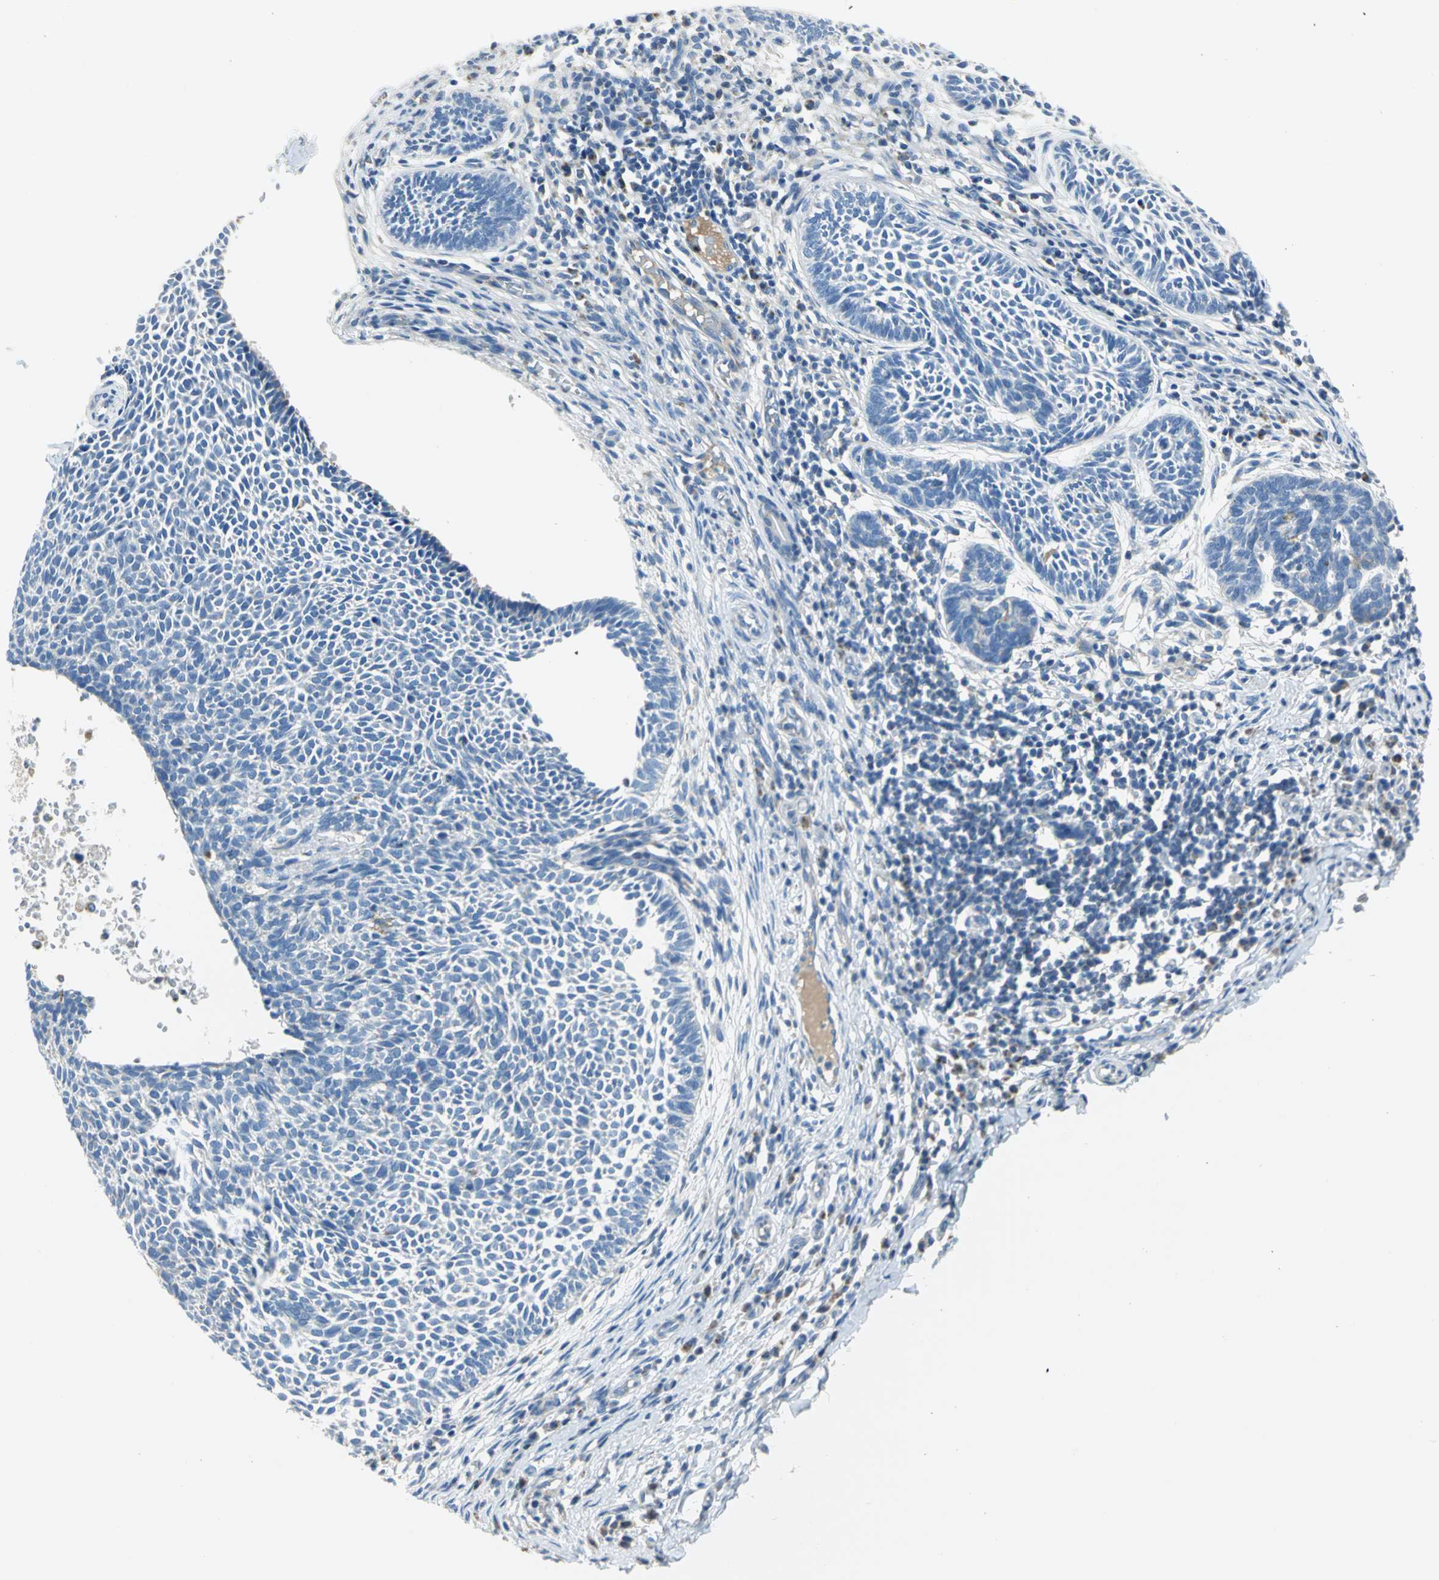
{"staining": {"intensity": "negative", "quantity": "none", "location": "none"}, "tissue": "skin cancer", "cell_type": "Tumor cells", "image_type": "cancer", "snomed": [{"axis": "morphology", "description": "Normal tissue, NOS"}, {"axis": "morphology", "description": "Basal cell carcinoma"}, {"axis": "topography", "description": "Skin"}], "caption": "An IHC micrograph of skin cancer is shown. There is no staining in tumor cells of skin cancer.", "gene": "ALOX15", "patient": {"sex": "male", "age": 87}}